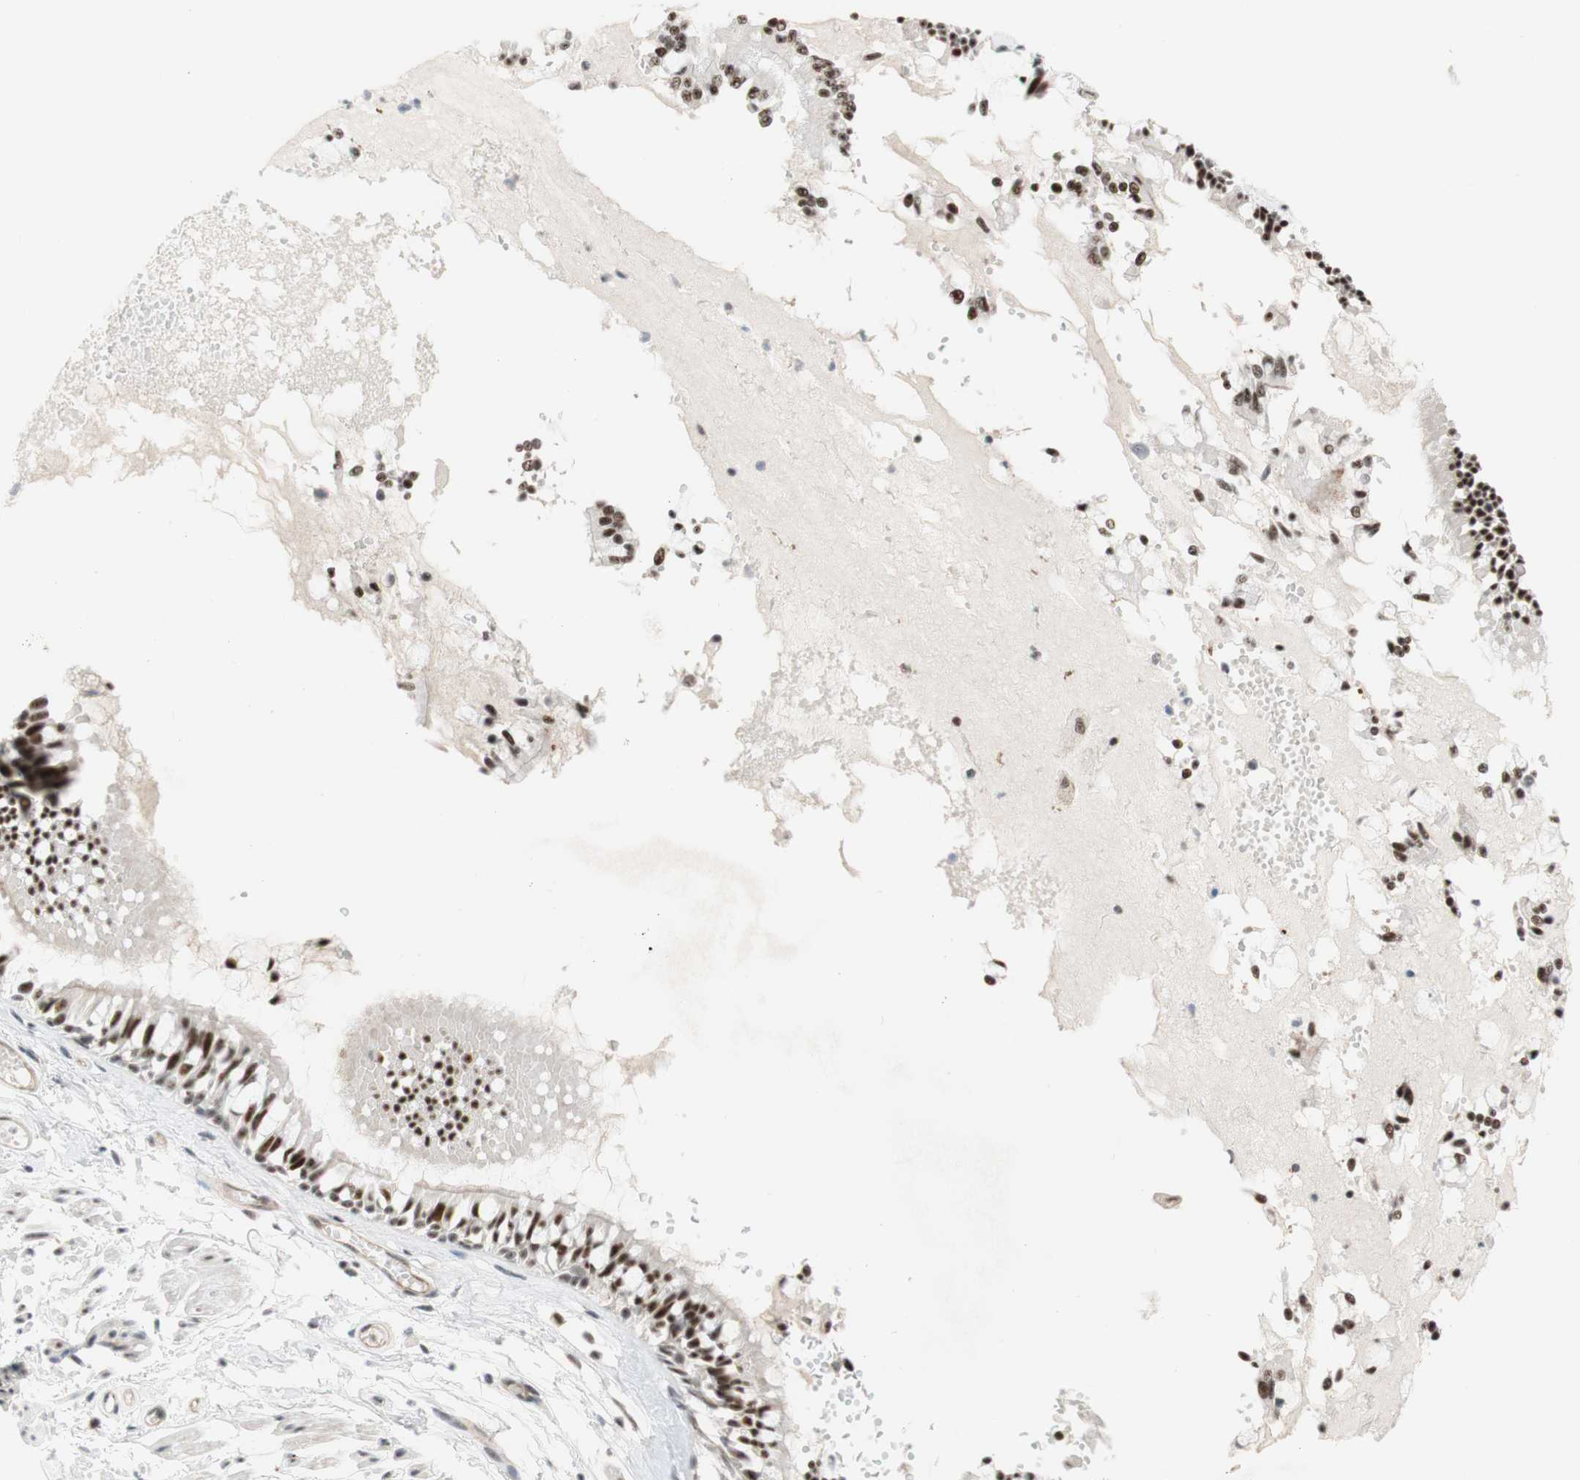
{"staining": {"intensity": "strong", "quantity": ">75%", "location": "nuclear"}, "tissue": "bronchus", "cell_type": "Respiratory epithelial cells", "image_type": "normal", "snomed": [{"axis": "morphology", "description": "Normal tissue, NOS"}, {"axis": "morphology", "description": "Inflammation, NOS"}, {"axis": "topography", "description": "Cartilage tissue"}, {"axis": "topography", "description": "Lung"}], "caption": "Immunohistochemistry micrograph of unremarkable bronchus: bronchus stained using IHC displays high levels of strong protein expression localized specifically in the nuclear of respiratory epithelial cells, appearing as a nuclear brown color.", "gene": "SAP18", "patient": {"sex": "male", "age": 71}}